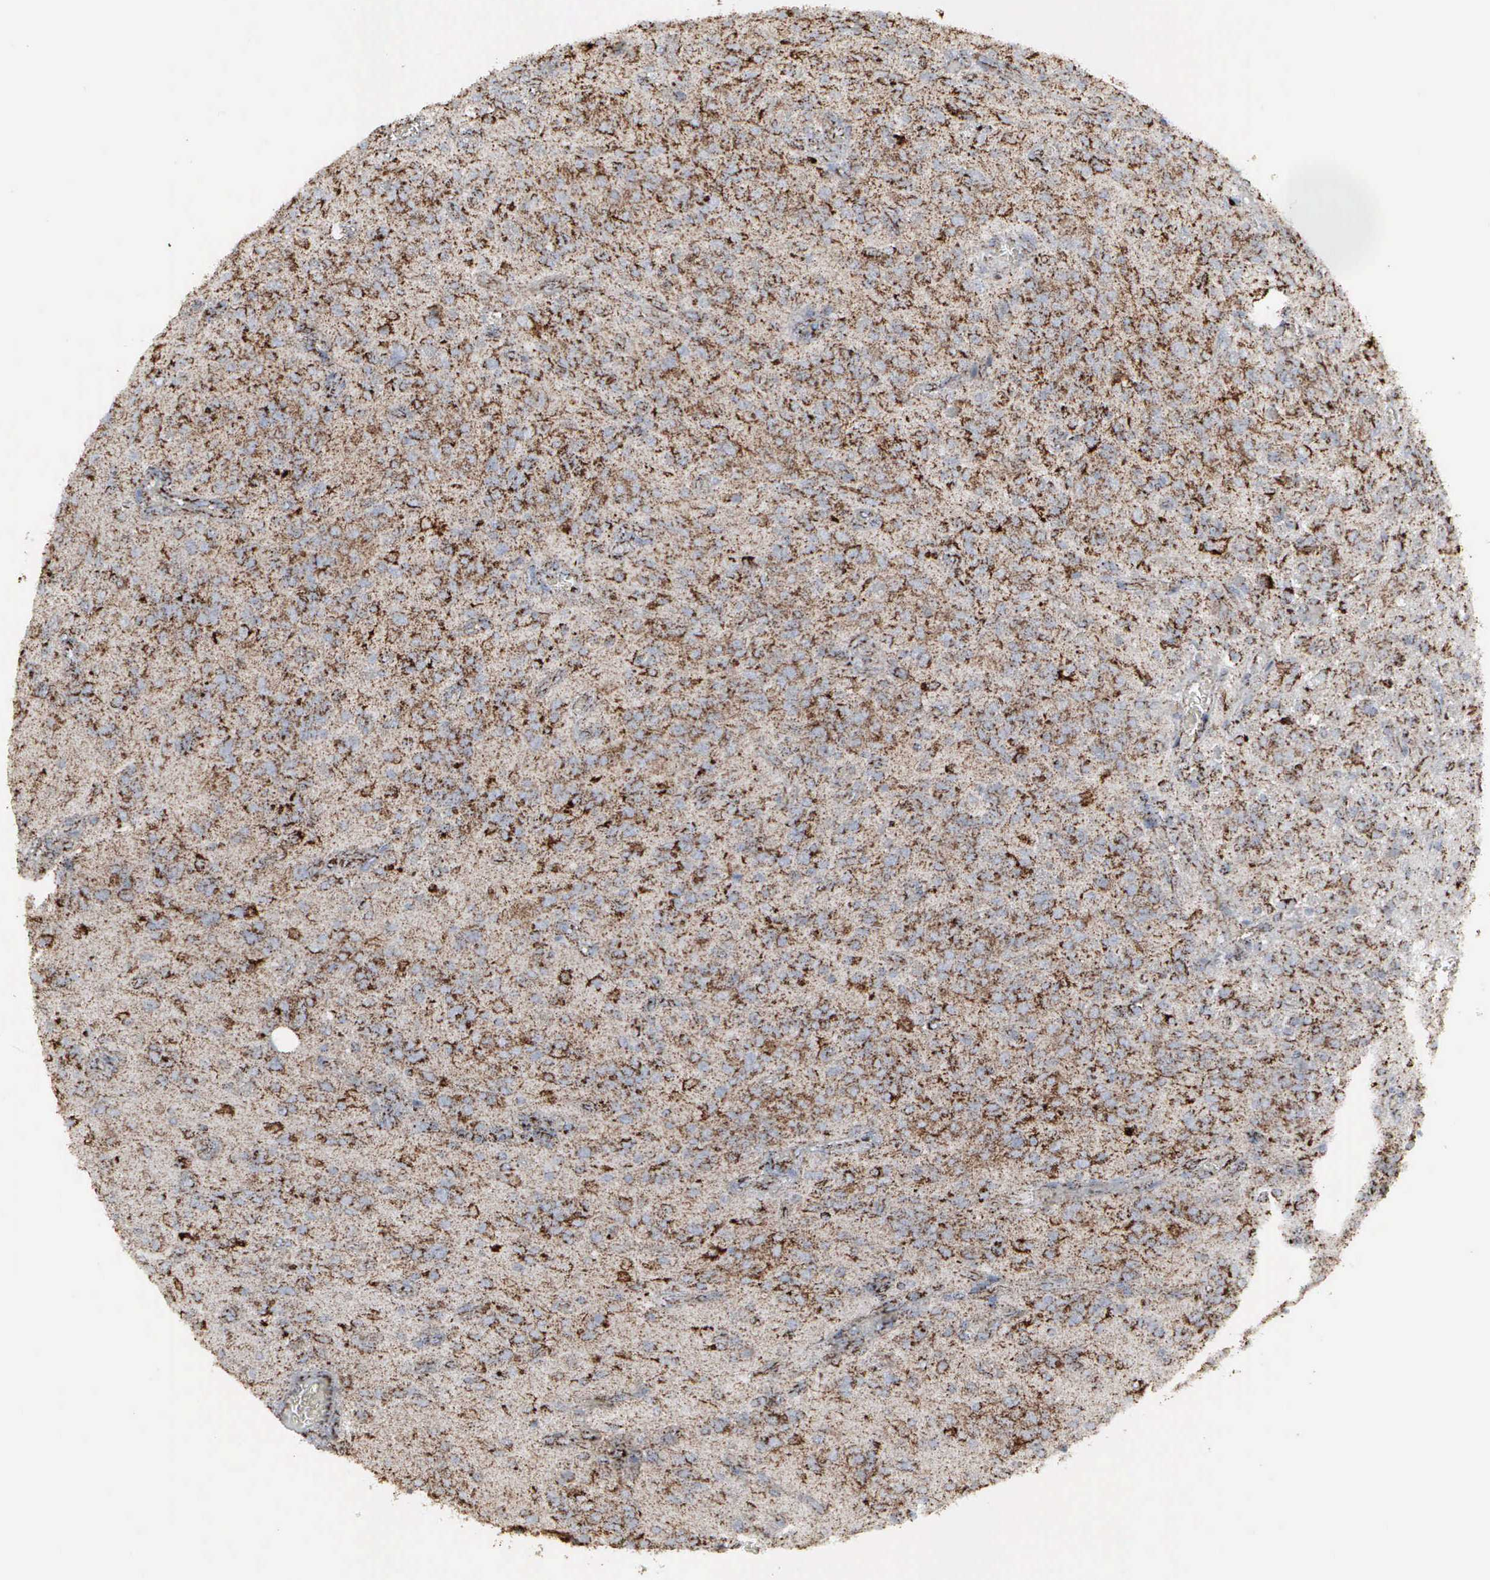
{"staining": {"intensity": "strong", "quantity": ">75%", "location": "cytoplasmic/membranous"}, "tissue": "glioma", "cell_type": "Tumor cells", "image_type": "cancer", "snomed": [{"axis": "morphology", "description": "Glioma, malignant, Low grade"}, {"axis": "topography", "description": "Brain"}], "caption": "Glioma stained with IHC displays strong cytoplasmic/membranous staining in approximately >75% of tumor cells.", "gene": "HSPA9", "patient": {"sex": "female", "age": 15}}